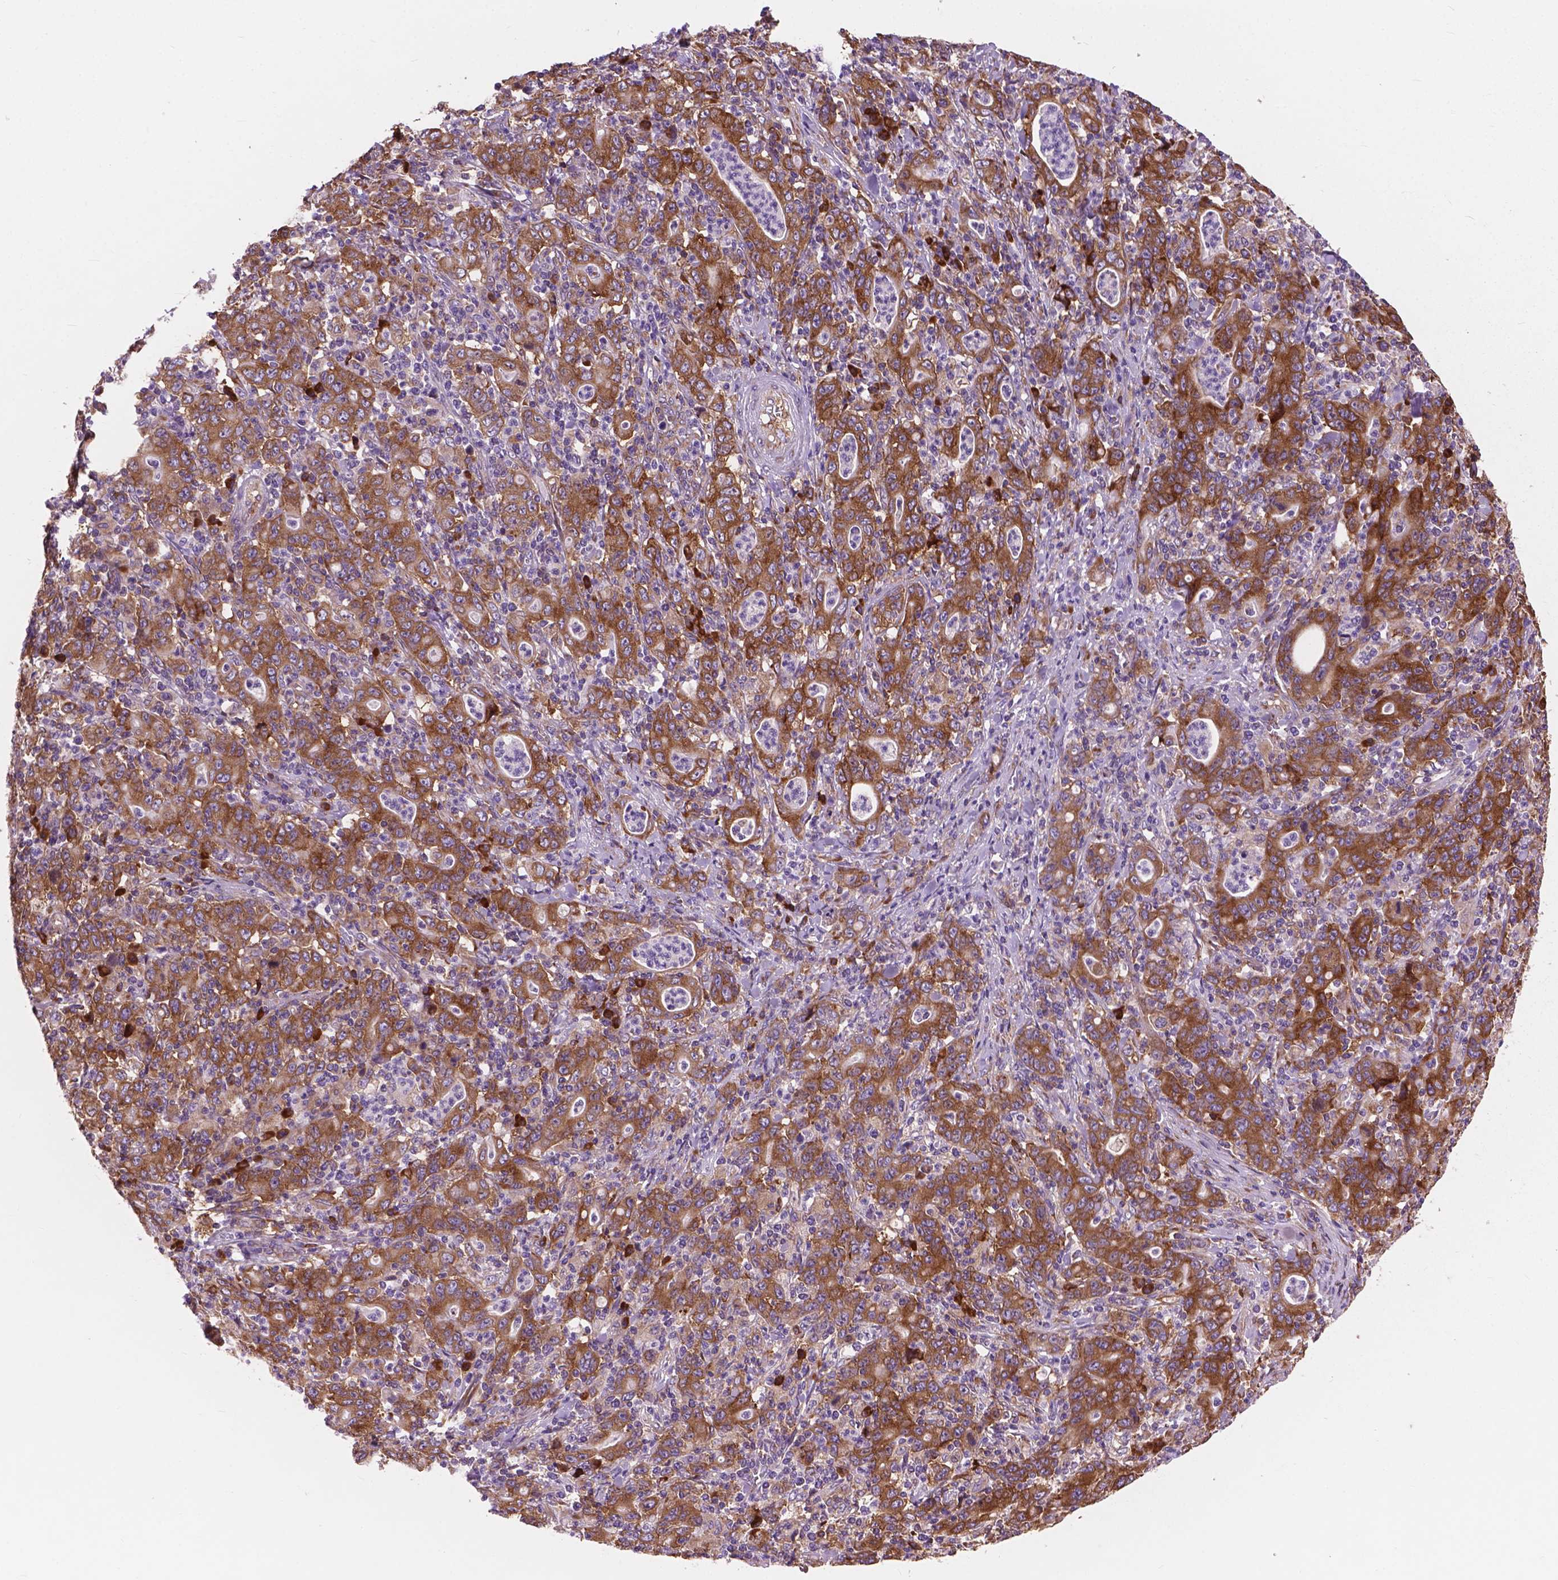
{"staining": {"intensity": "moderate", "quantity": ">75%", "location": "cytoplasmic/membranous"}, "tissue": "stomach cancer", "cell_type": "Tumor cells", "image_type": "cancer", "snomed": [{"axis": "morphology", "description": "Adenocarcinoma, NOS"}, {"axis": "topography", "description": "Stomach, upper"}], "caption": "An immunohistochemistry micrograph of tumor tissue is shown. Protein staining in brown highlights moderate cytoplasmic/membranous positivity in stomach cancer within tumor cells.", "gene": "RPL37A", "patient": {"sex": "male", "age": 69}}